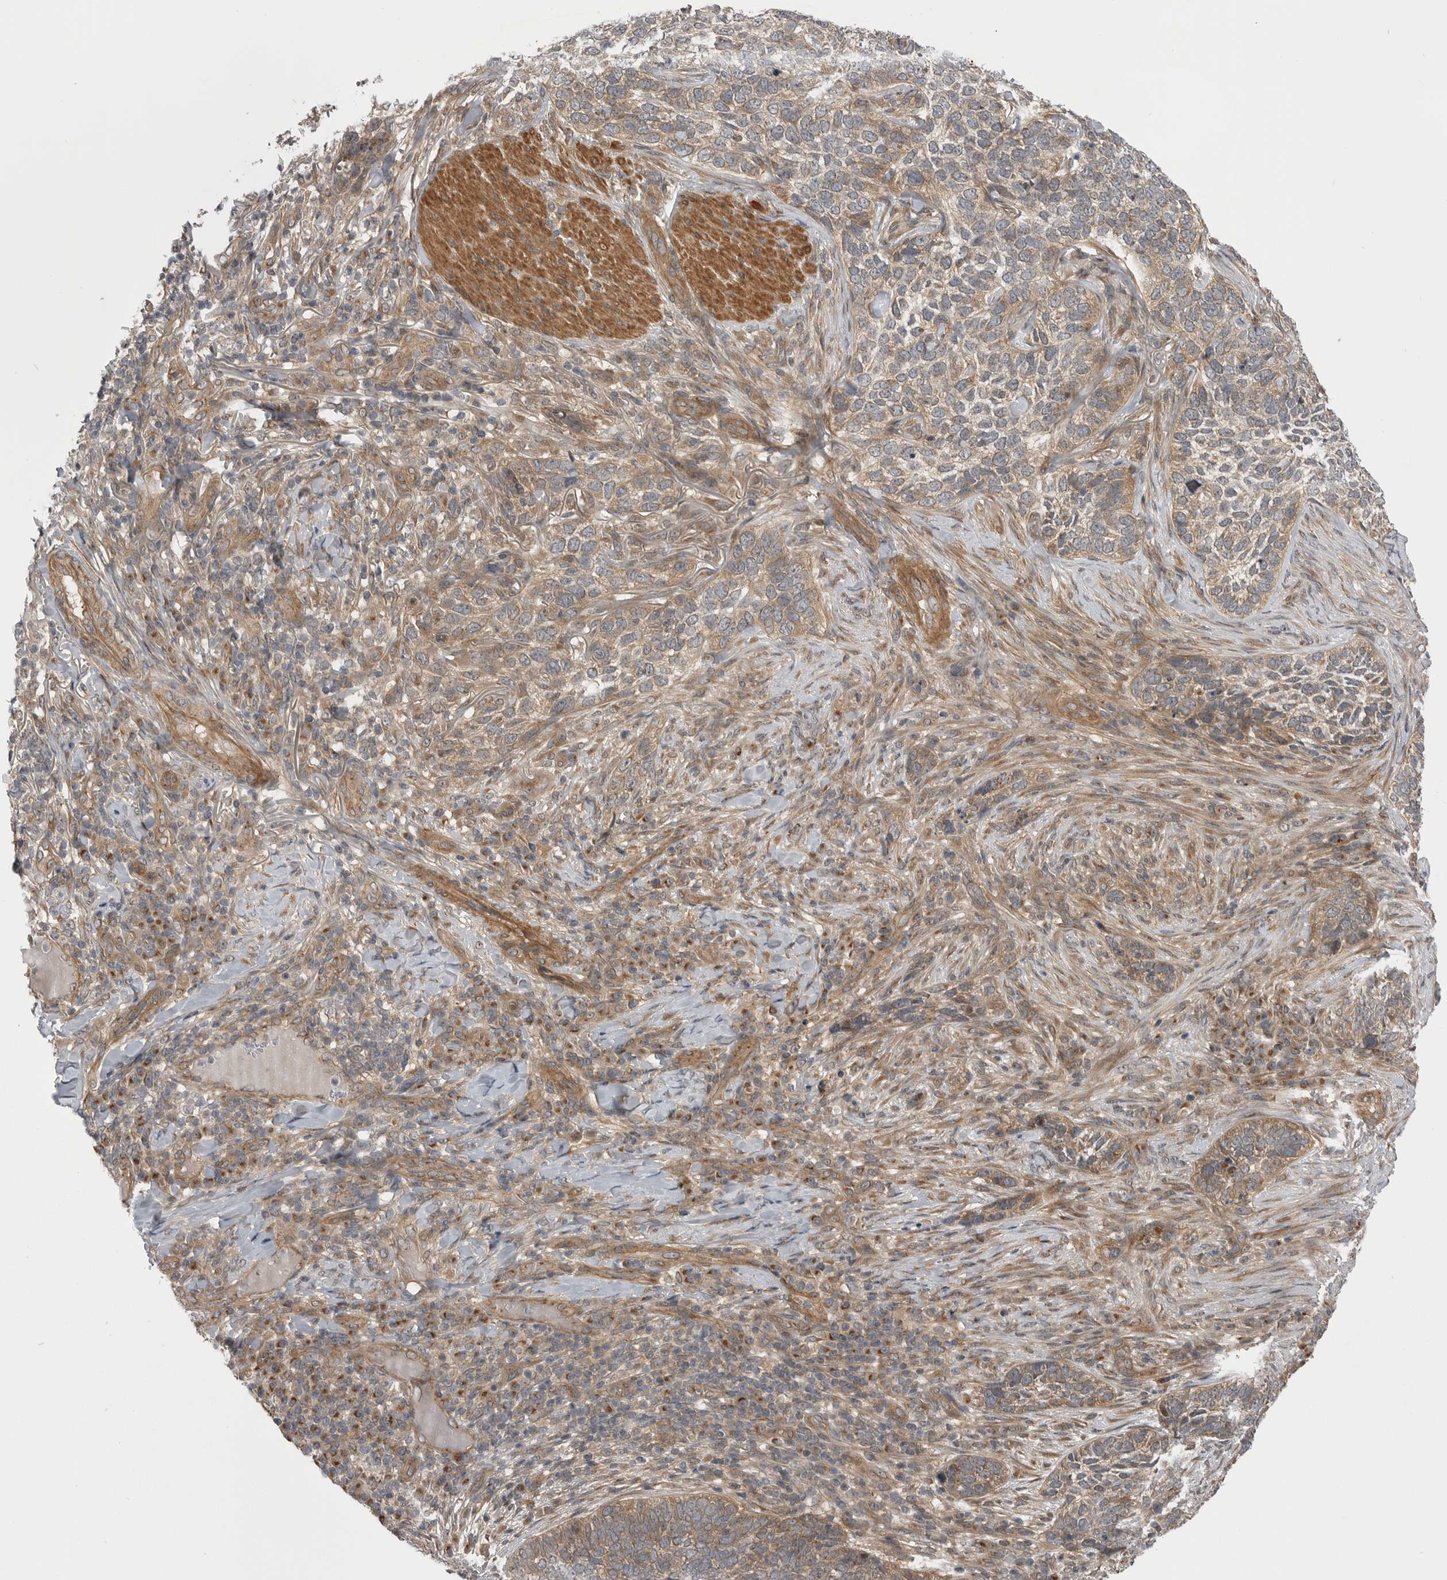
{"staining": {"intensity": "weak", "quantity": ">75%", "location": "cytoplasmic/membranous"}, "tissue": "skin cancer", "cell_type": "Tumor cells", "image_type": "cancer", "snomed": [{"axis": "morphology", "description": "Basal cell carcinoma"}, {"axis": "topography", "description": "Skin"}], "caption": "Tumor cells reveal low levels of weak cytoplasmic/membranous staining in approximately >75% of cells in skin basal cell carcinoma. Nuclei are stained in blue.", "gene": "PDCL", "patient": {"sex": "female", "age": 64}}